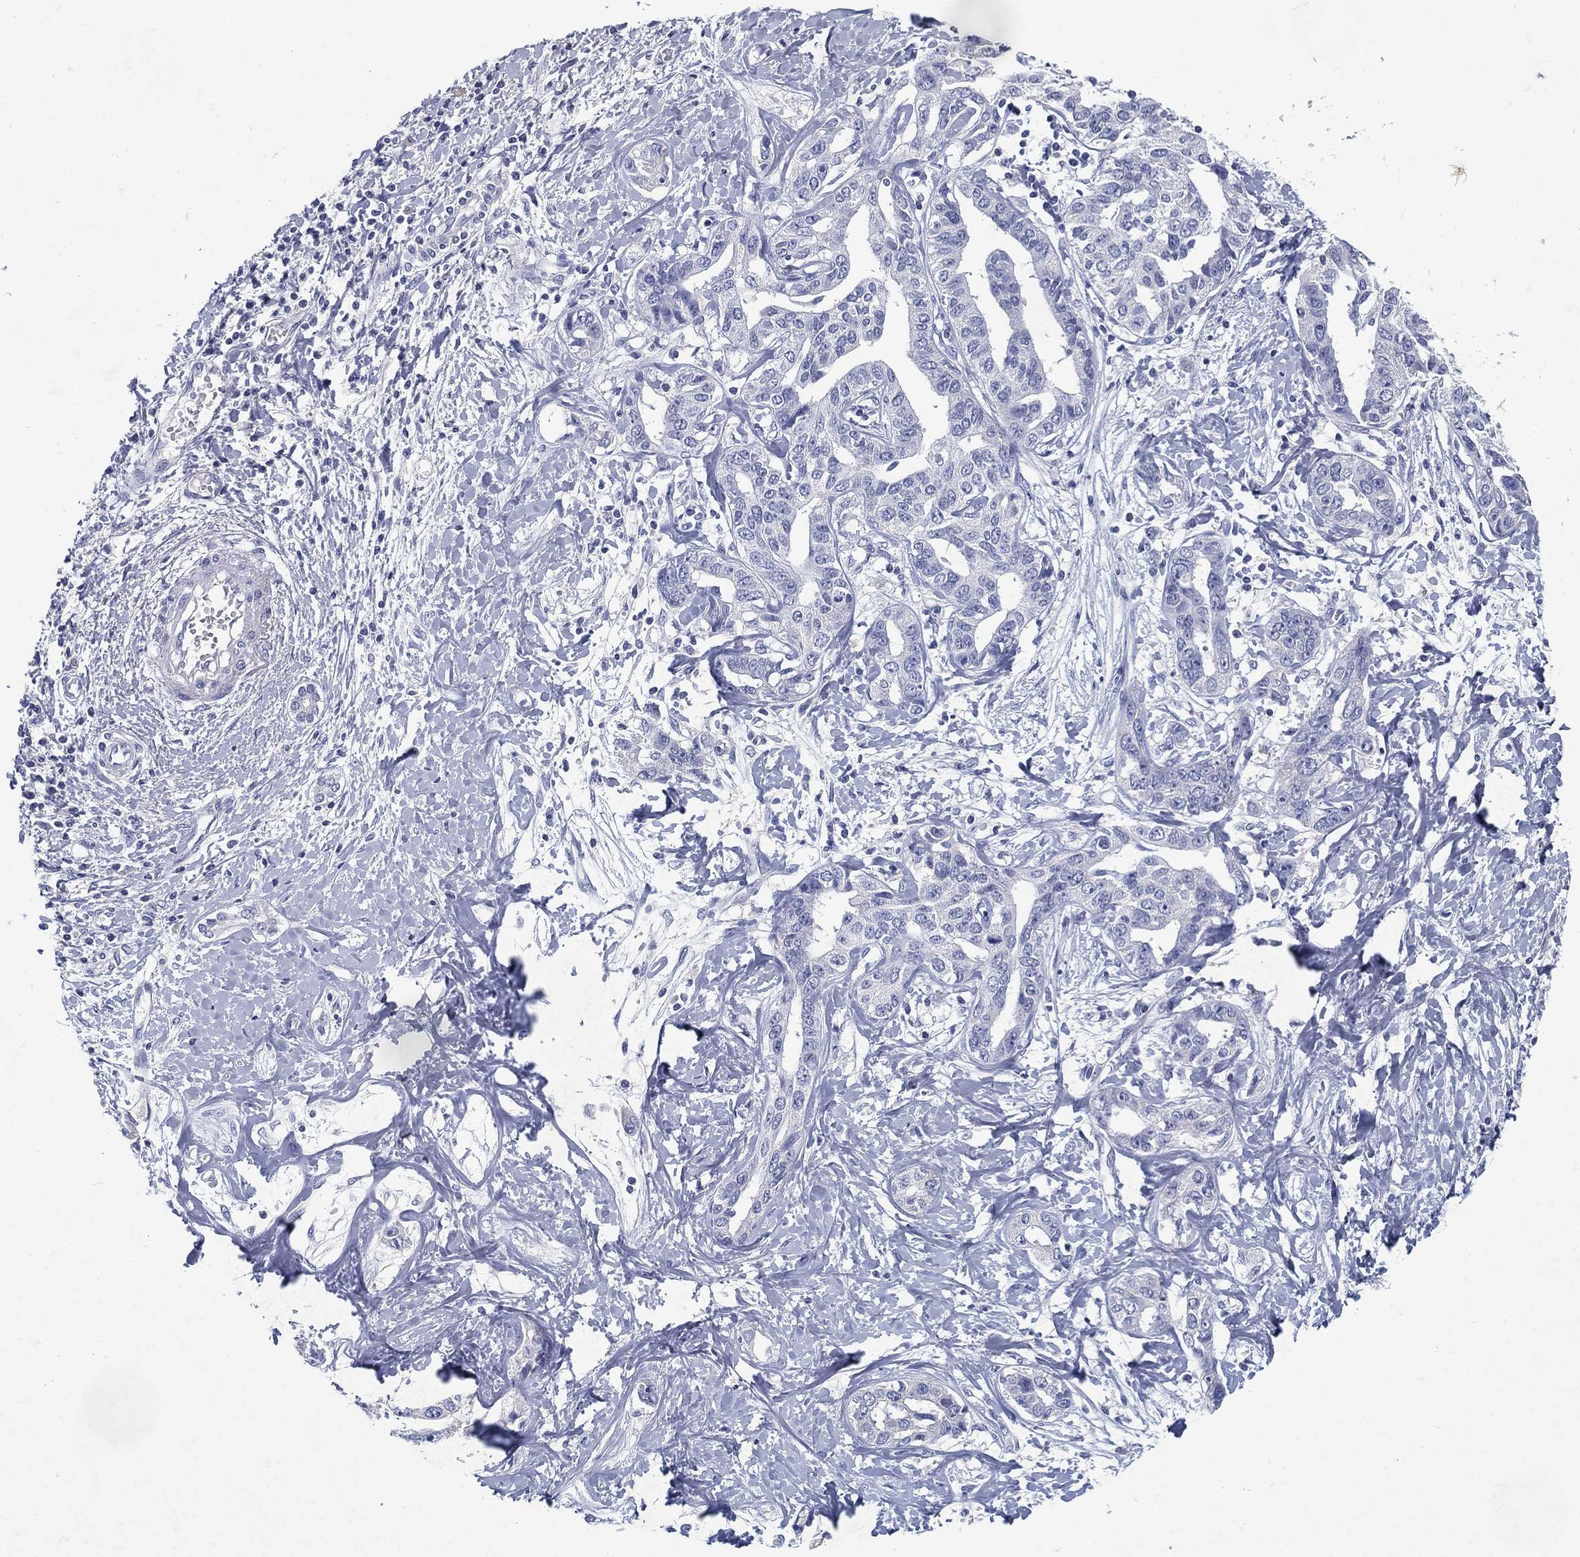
{"staining": {"intensity": "negative", "quantity": "none", "location": "none"}, "tissue": "liver cancer", "cell_type": "Tumor cells", "image_type": "cancer", "snomed": [{"axis": "morphology", "description": "Cholangiocarcinoma"}, {"axis": "topography", "description": "Liver"}], "caption": "There is no significant positivity in tumor cells of cholangiocarcinoma (liver).", "gene": "RGS13", "patient": {"sex": "male", "age": 59}}